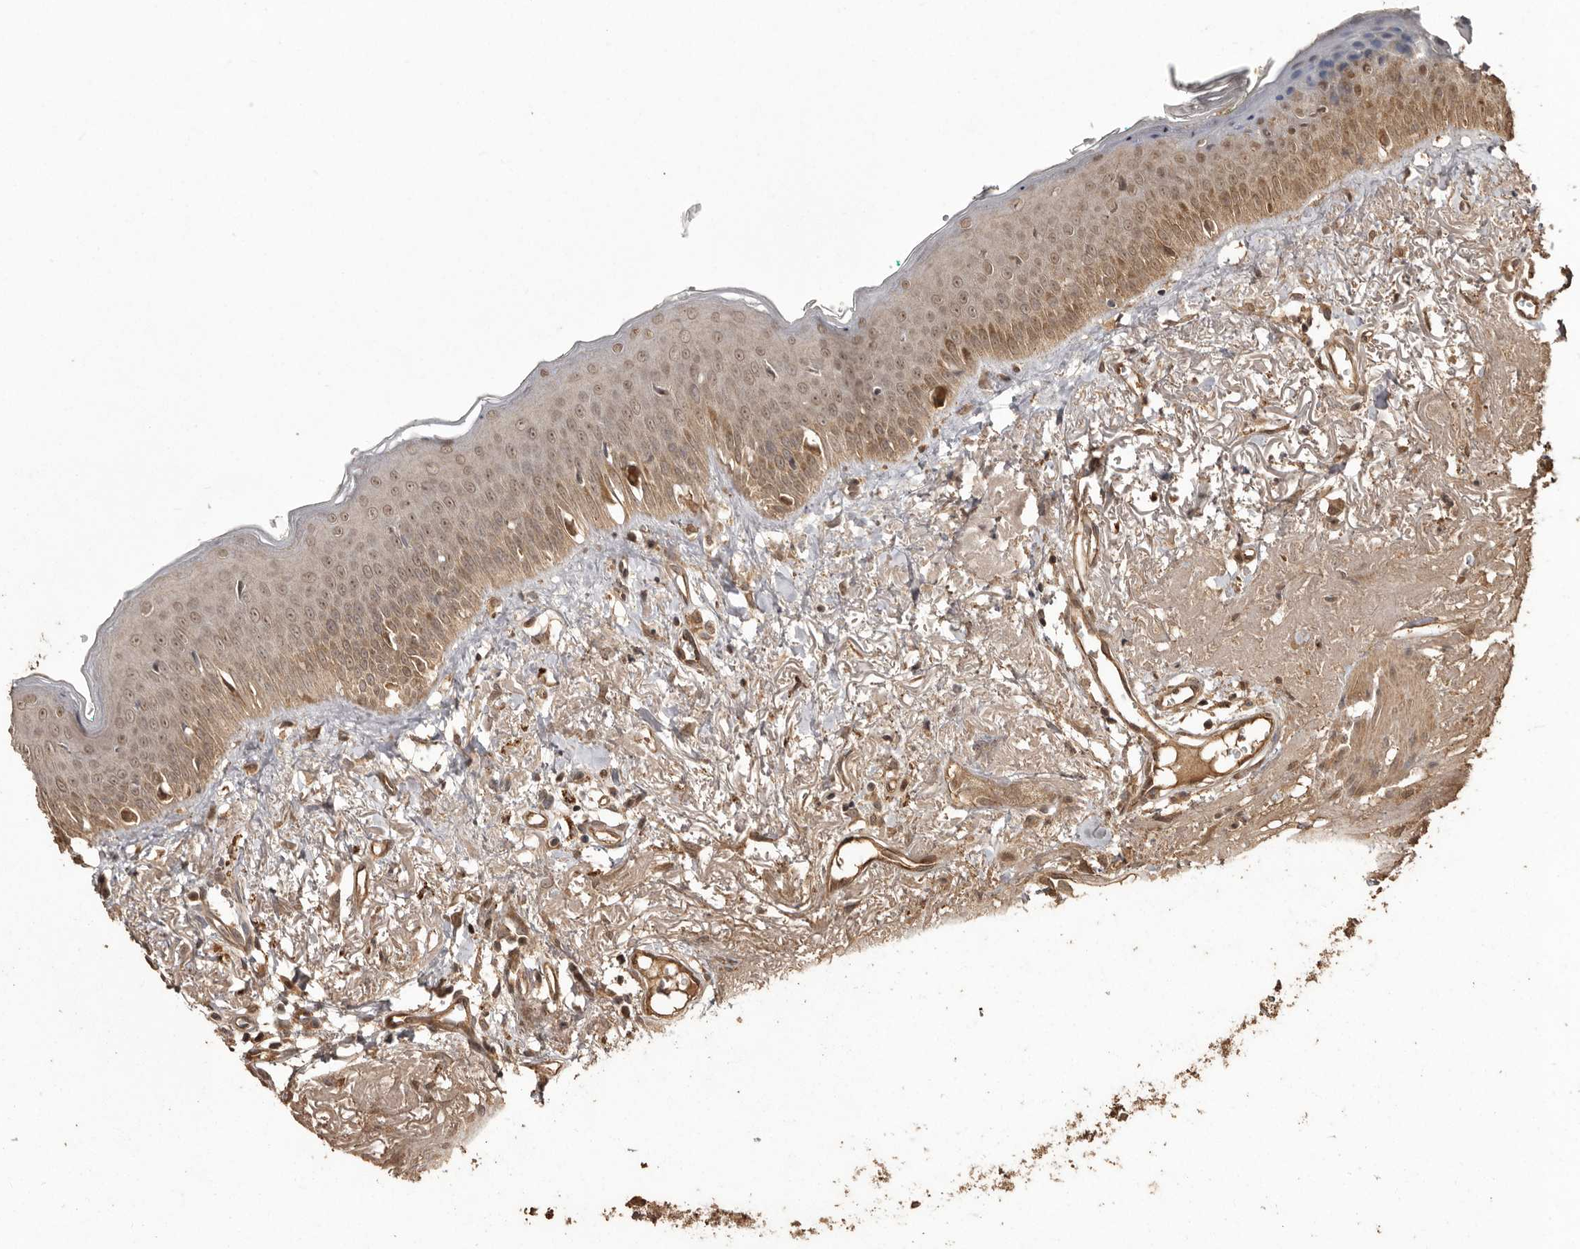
{"staining": {"intensity": "moderate", "quantity": "25%-75%", "location": "cytoplasmic/membranous"}, "tissue": "oral mucosa", "cell_type": "Squamous epithelial cells", "image_type": "normal", "snomed": [{"axis": "morphology", "description": "Normal tissue, NOS"}, {"axis": "topography", "description": "Oral tissue"}], "caption": "High-magnification brightfield microscopy of normal oral mucosa stained with DAB (3,3'-diaminobenzidine) (brown) and counterstained with hematoxylin (blue). squamous epithelial cells exhibit moderate cytoplasmic/membranous expression is seen in approximately25%-75% of cells. Immunohistochemistry stains the protein in brown and the nuclei are stained blue.", "gene": "NUP43", "patient": {"sex": "female", "age": 70}}